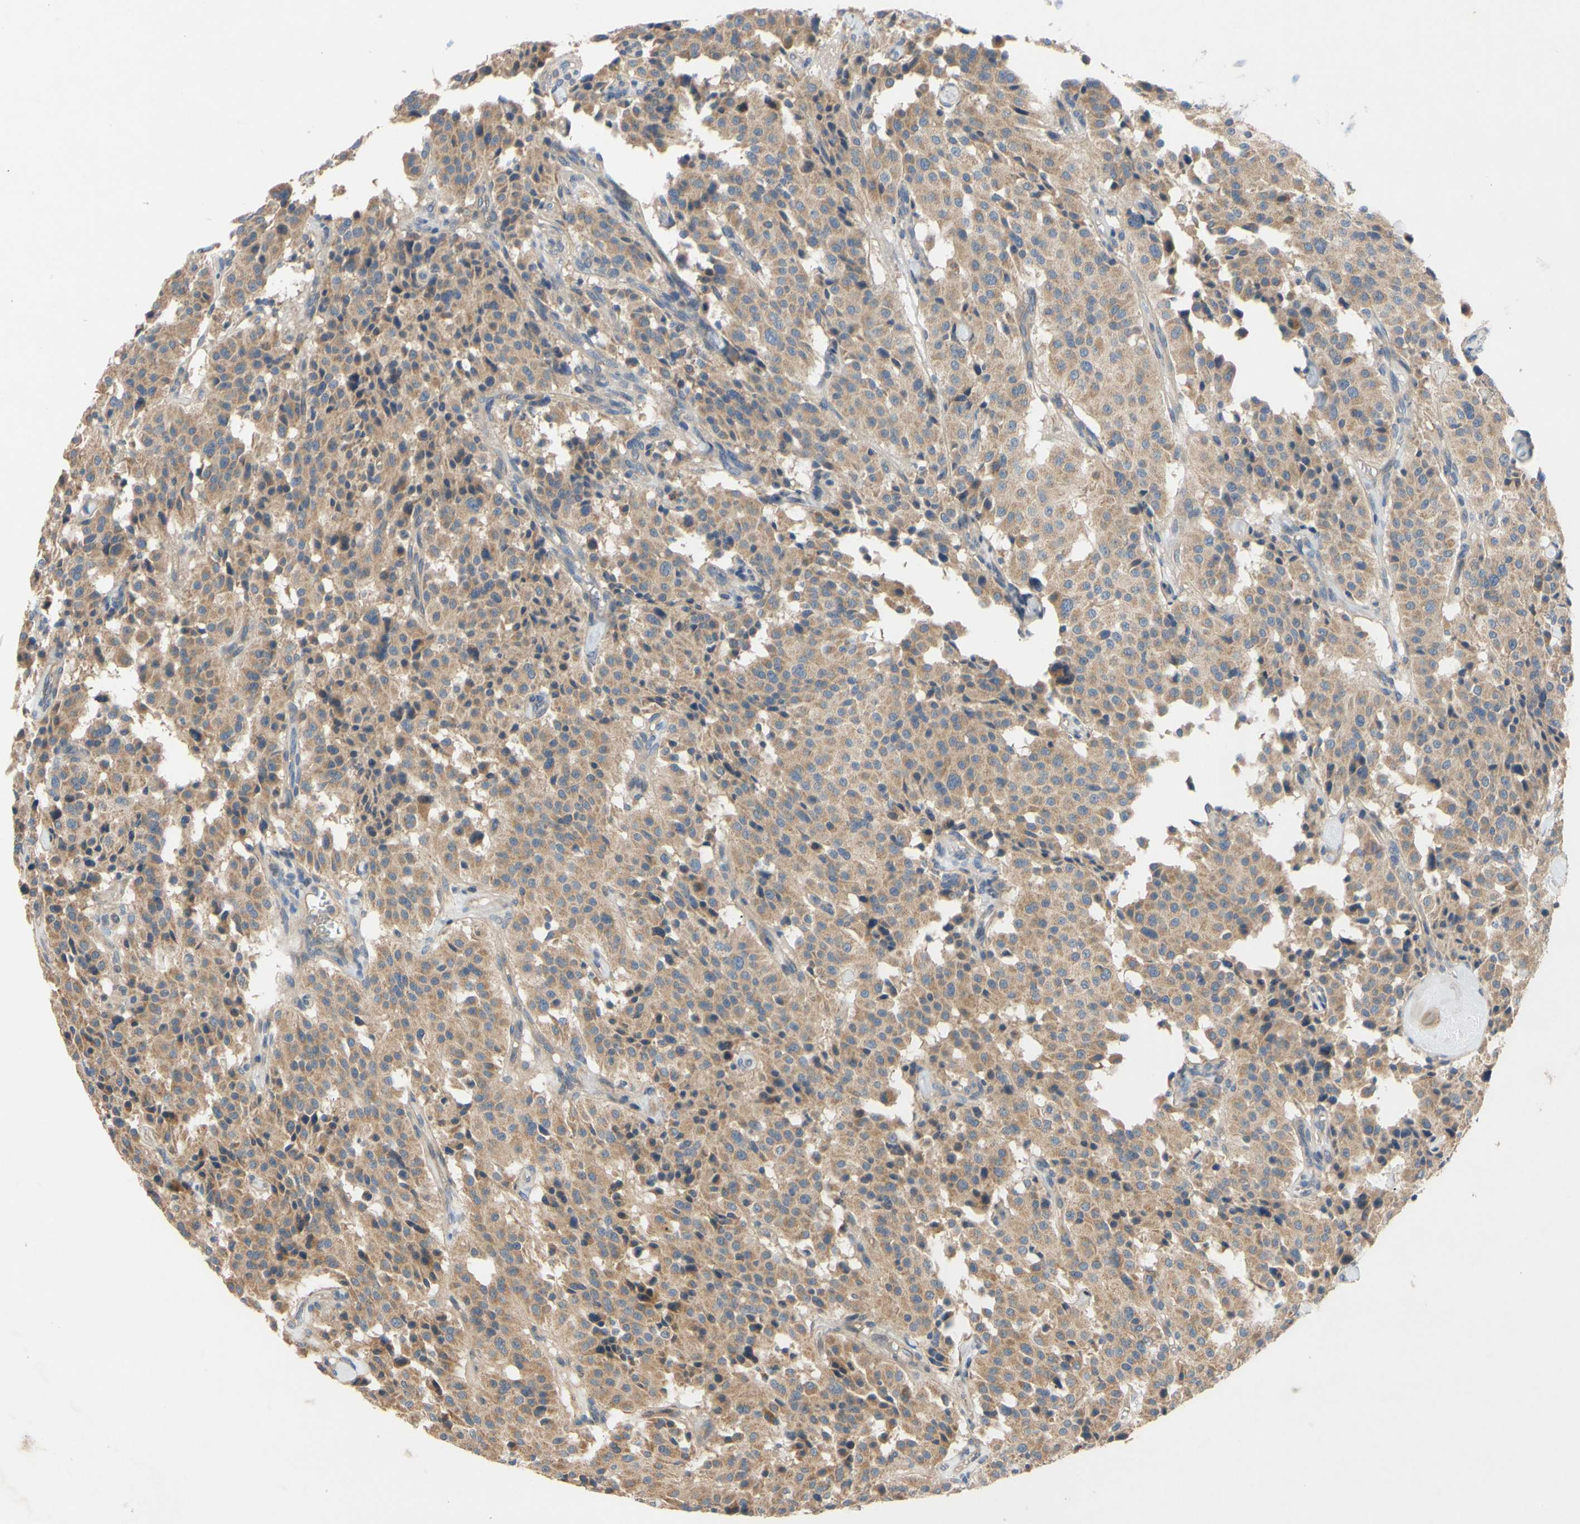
{"staining": {"intensity": "moderate", "quantity": ">75%", "location": "cytoplasmic/membranous"}, "tissue": "carcinoid", "cell_type": "Tumor cells", "image_type": "cancer", "snomed": [{"axis": "morphology", "description": "Carcinoid, malignant, NOS"}, {"axis": "topography", "description": "Lung"}], "caption": "IHC staining of carcinoid, which reveals medium levels of moderate cytoplasmic/membranous expression in approximately >75% of tumor cells indicating moderate cytoplasmic/membranous protein staining. The staining was performed using DAB (brown) for protein detection and nuclei were counterstained in hematoxylin (blue).", "gene": "MBTPS2", "patient": {"sex": "male", "age": 30}}